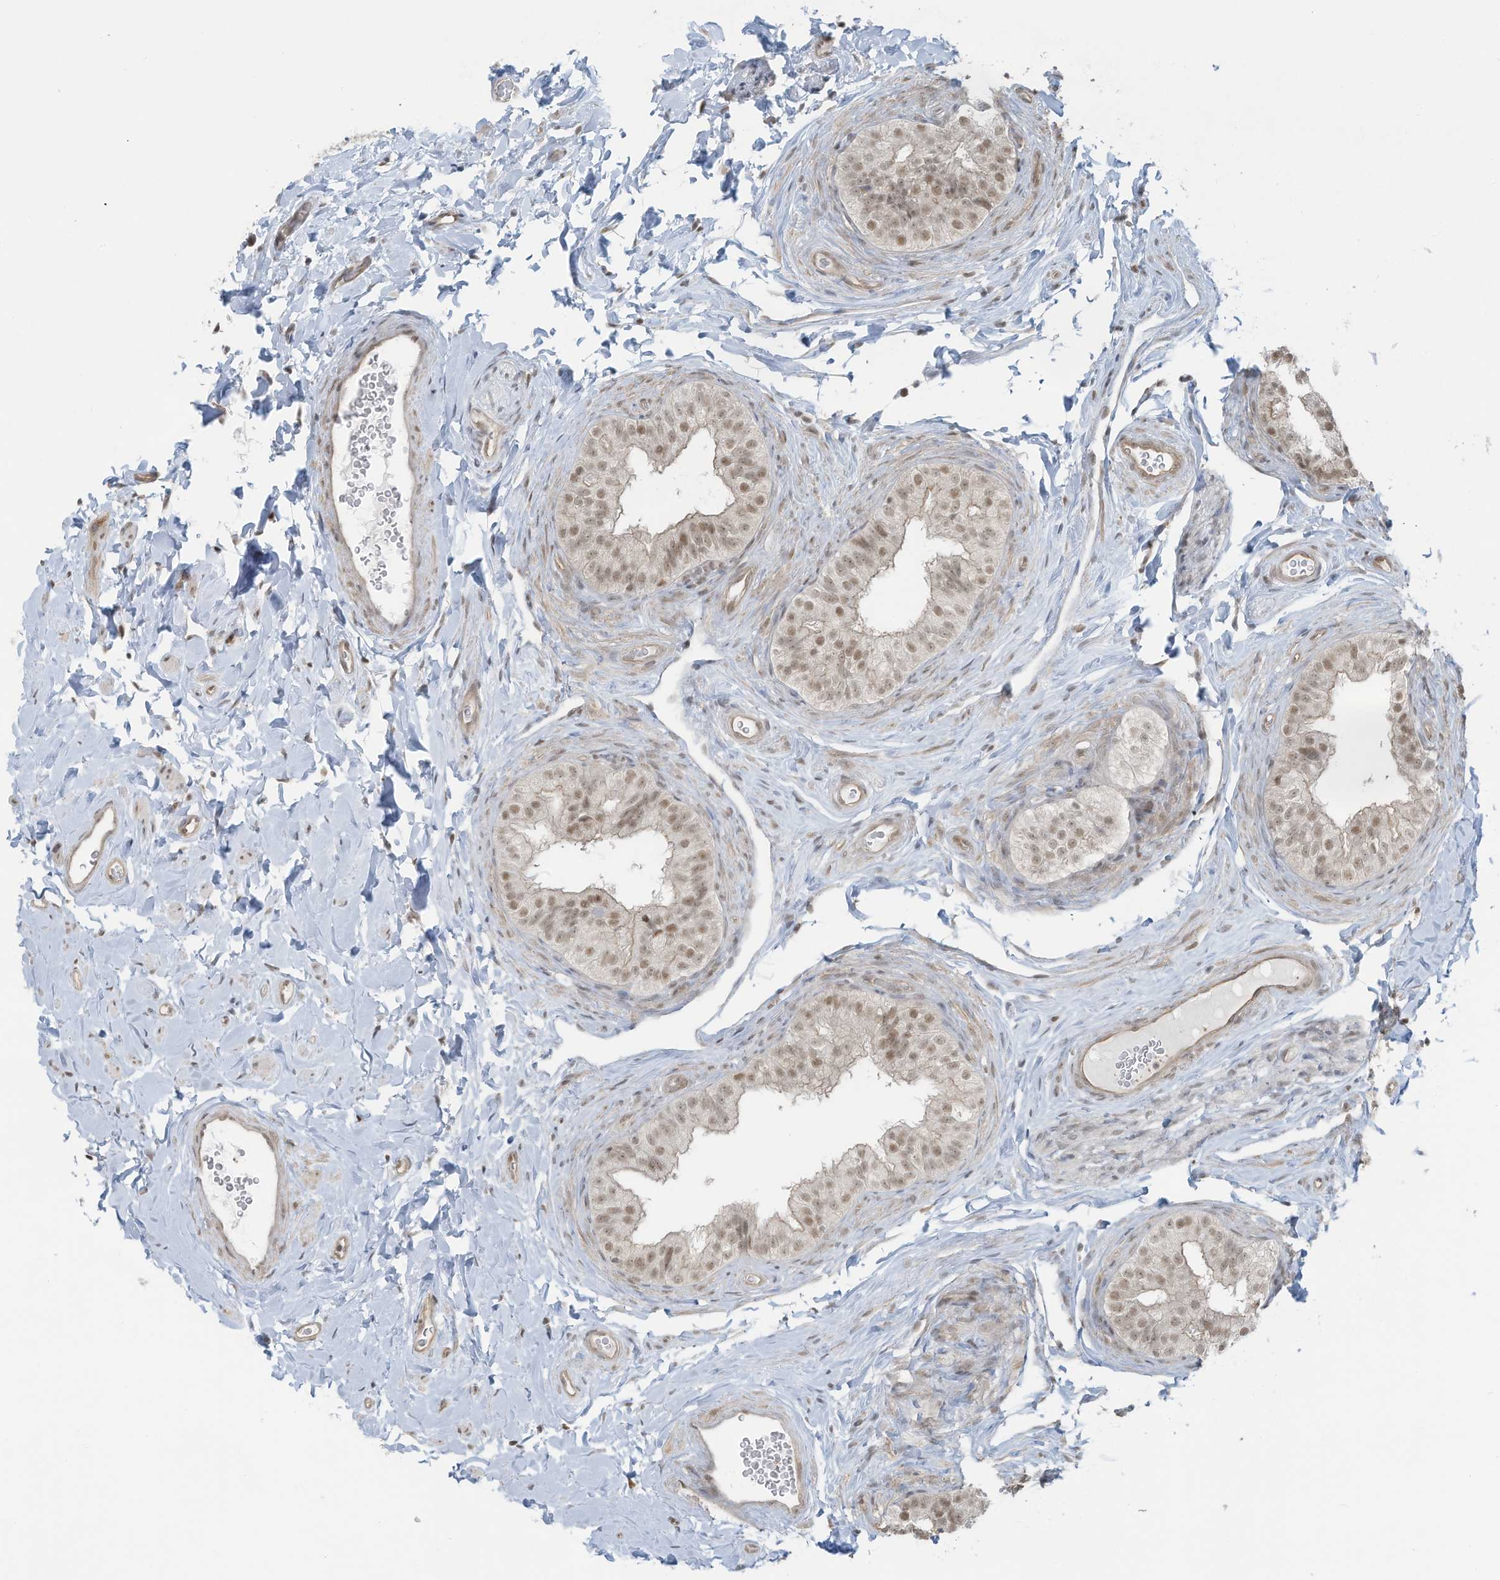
{"staining": {"intensity": "moderate", "quantity": ">75%", "location": "nuclear"}, "tissue": "epididymis", "cell_type": "Glandular cells", "image_type": "normal", "snomed": [{"axis": "morphology", "description": "Normal tissue, NOS"}, {"axis": "topography", "description": "Epididymis"}], "caption": "High-power microscopy captured an immunohistochemistry micrograph of unremarkable epididymis, revealing moderate nuclear expression in approximately >75% of glandular cells.", "gene": "DBR1", "patient": {"sex": "male", "age": 49}}